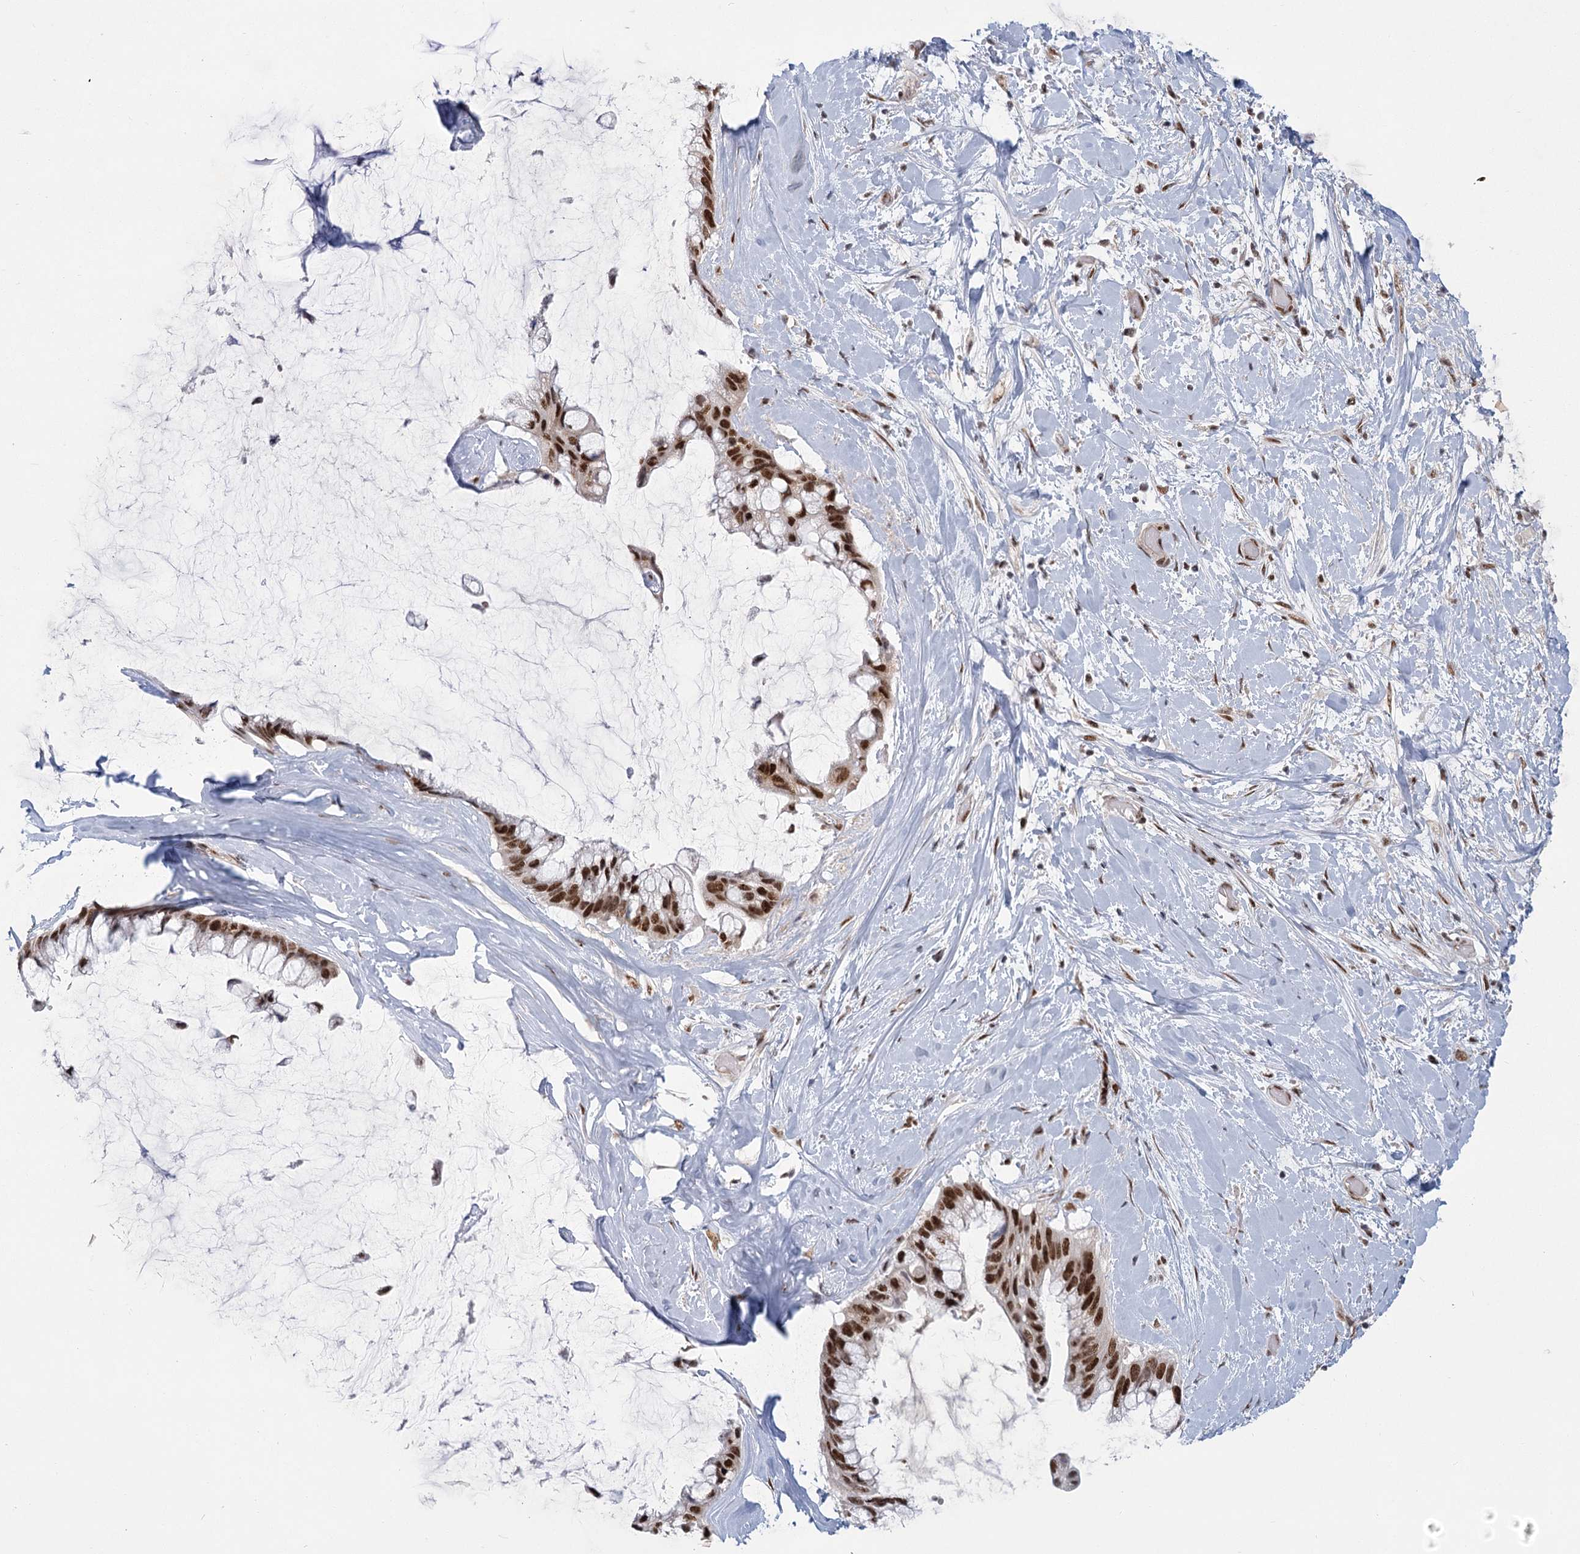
{"staining": {"intensity": "strong", "quantity": ">75%", "location": "nuclear"}, "tissue": "ovarian cancer", "cell_type": "Tumor cells", "image_type": "cancer", "snomed": [{"axis": "morphology", "description": "Cystadenocarcinoma, mucinous, NOS"}, {"axis": "topography", "description": "Ovary"}], "caption": "A histopathology image of human ovarian mucinous cystadenocarcinoma stained for a protein displays strong nuclear brown staining in tumor cells.", "gene": "CIB4", "patient": {"sex": "female", "age": 39}}